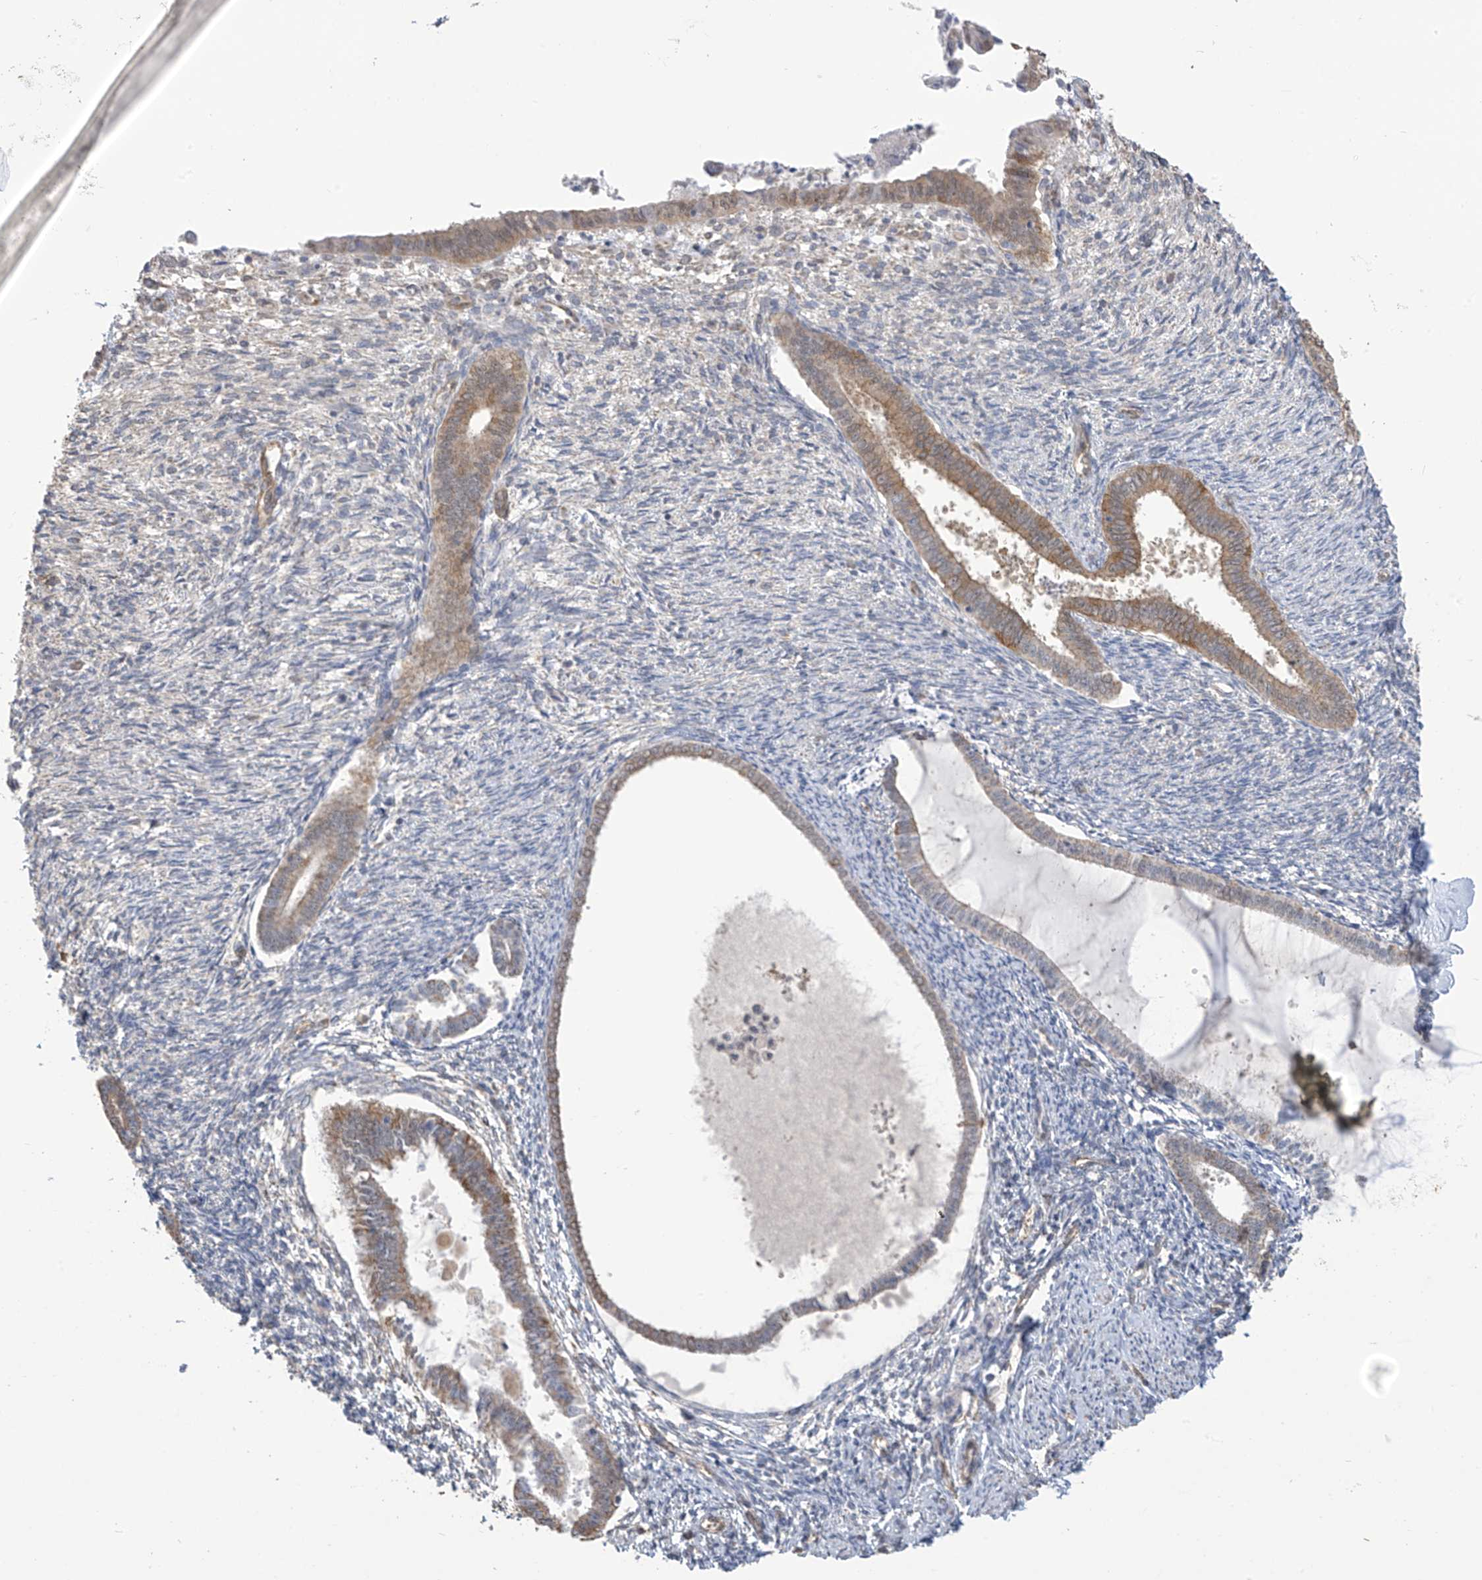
{"staining": {"intensity": "negative", "quantity": "none", "location": "none"}, "tissue": "endometrium", "cell_type": "Cells in endometrial stroma", "image_type": "normal", "snomed": [{"axis": "morphology", "description": "Normal tissue, NOS"}, {"axis": "topography", "description": "Endometrium"}], "caption": "Immunohistochemical staining of unremarkable endometrium displays no significant staining in cells in endometrial stroma. (Brightfield microscopy of DAB (3,3'-diaminobenzidine) immunohistochemistry (IHC) at high magnification).", "gene": "KIAA1522", "patient": {"sex": "female", "age": 56}}